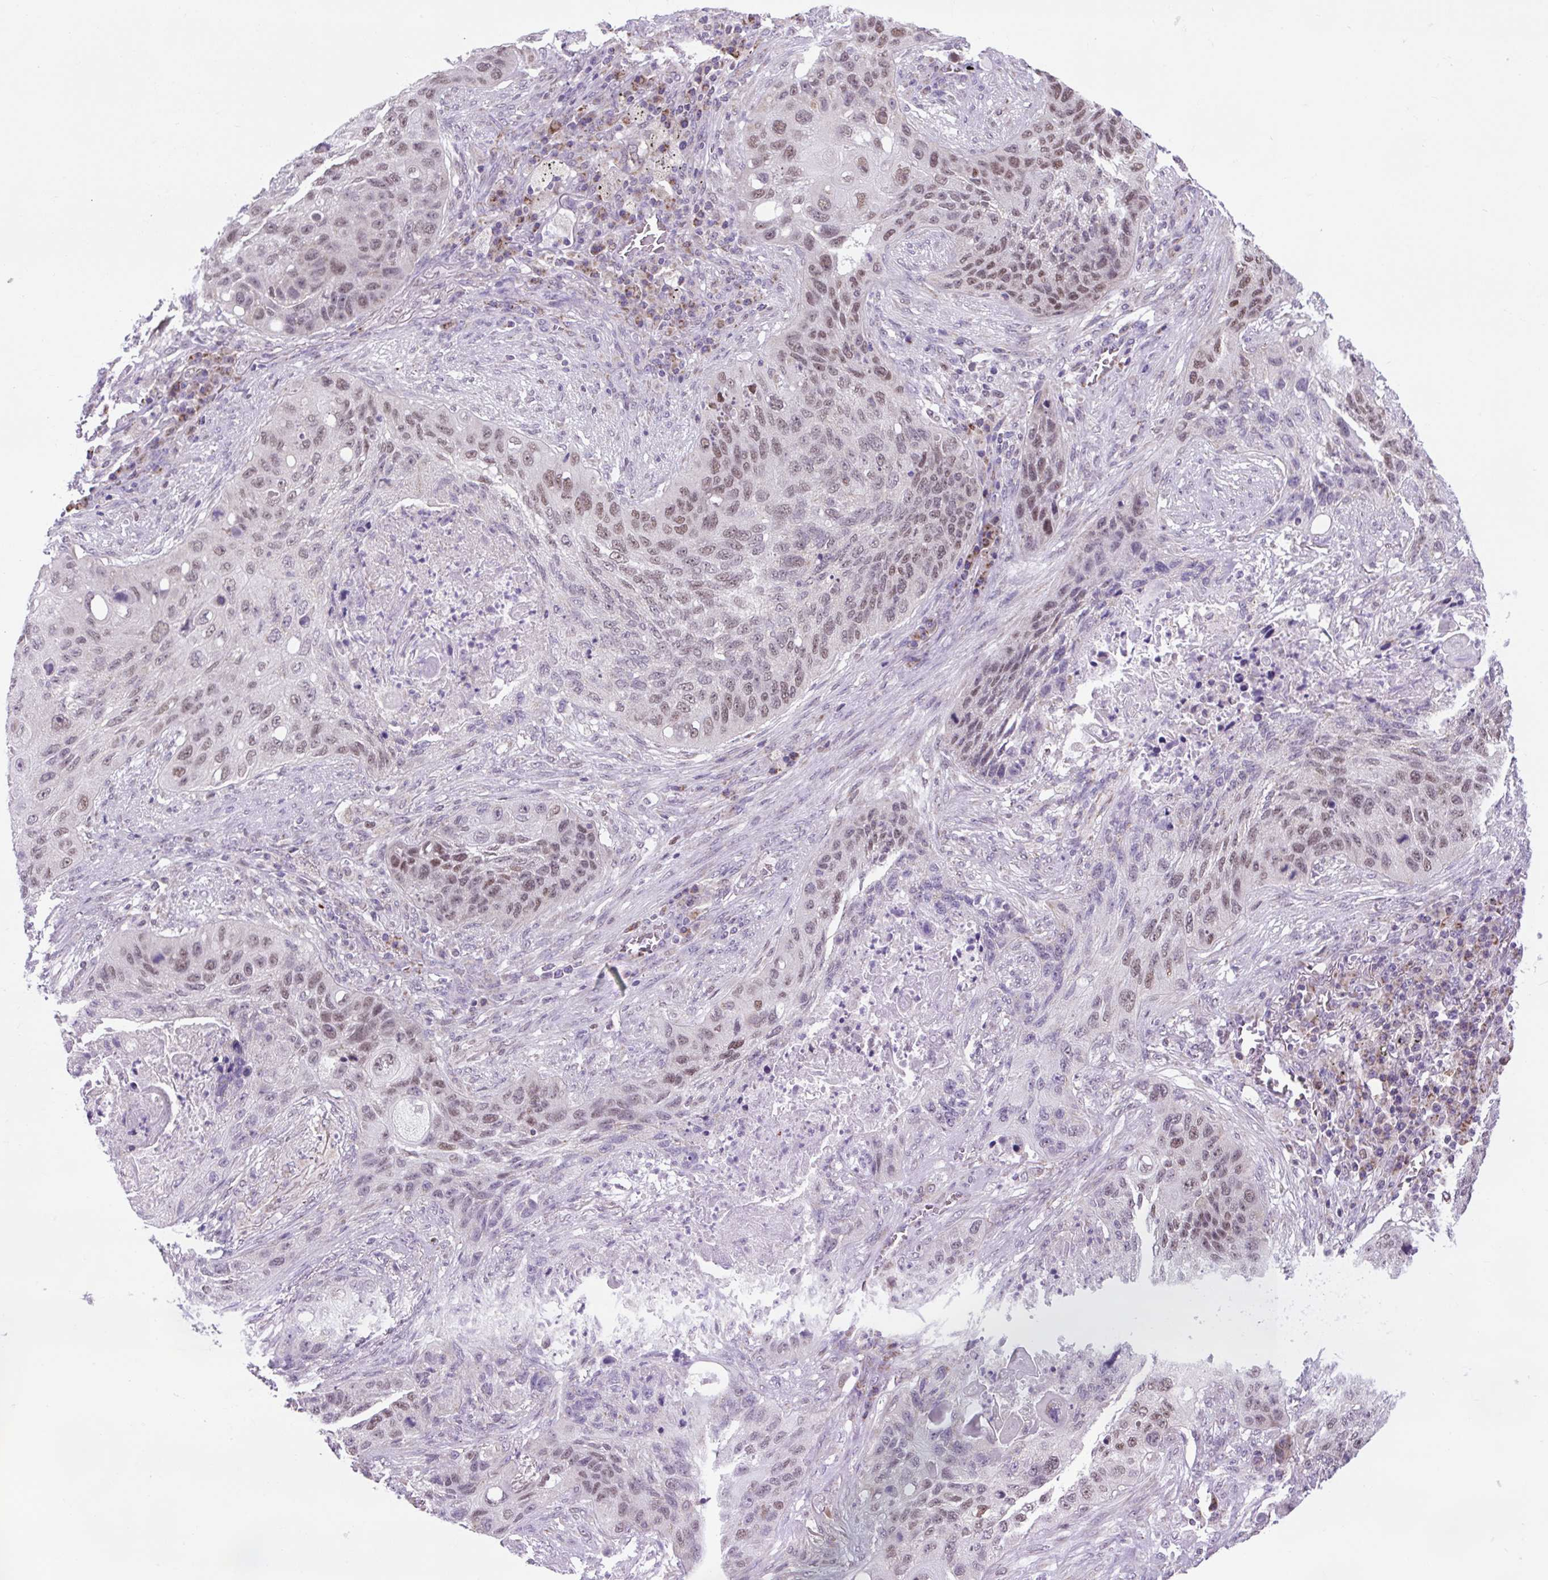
{"staining": {"intensity": "moderate", "quantity": ">75%", "location": "nuclear"}, "tissue": "lung cancer", "cell_type": "Tumor cells", "image_type": "cancer", "snomed": [{"axis": "morphology", "description": "Squamous cell carcinoma, NOS"}, {"axis": "topography", "description": "Lung"}], "caption": "Squamous cell carcinoma (lung) stained for a protein (brown) displays moderate nuclear positive expression in about >75% of tumor cells.", "gene": "SCO2", "patient": {"sex": "female", "age": 63}}